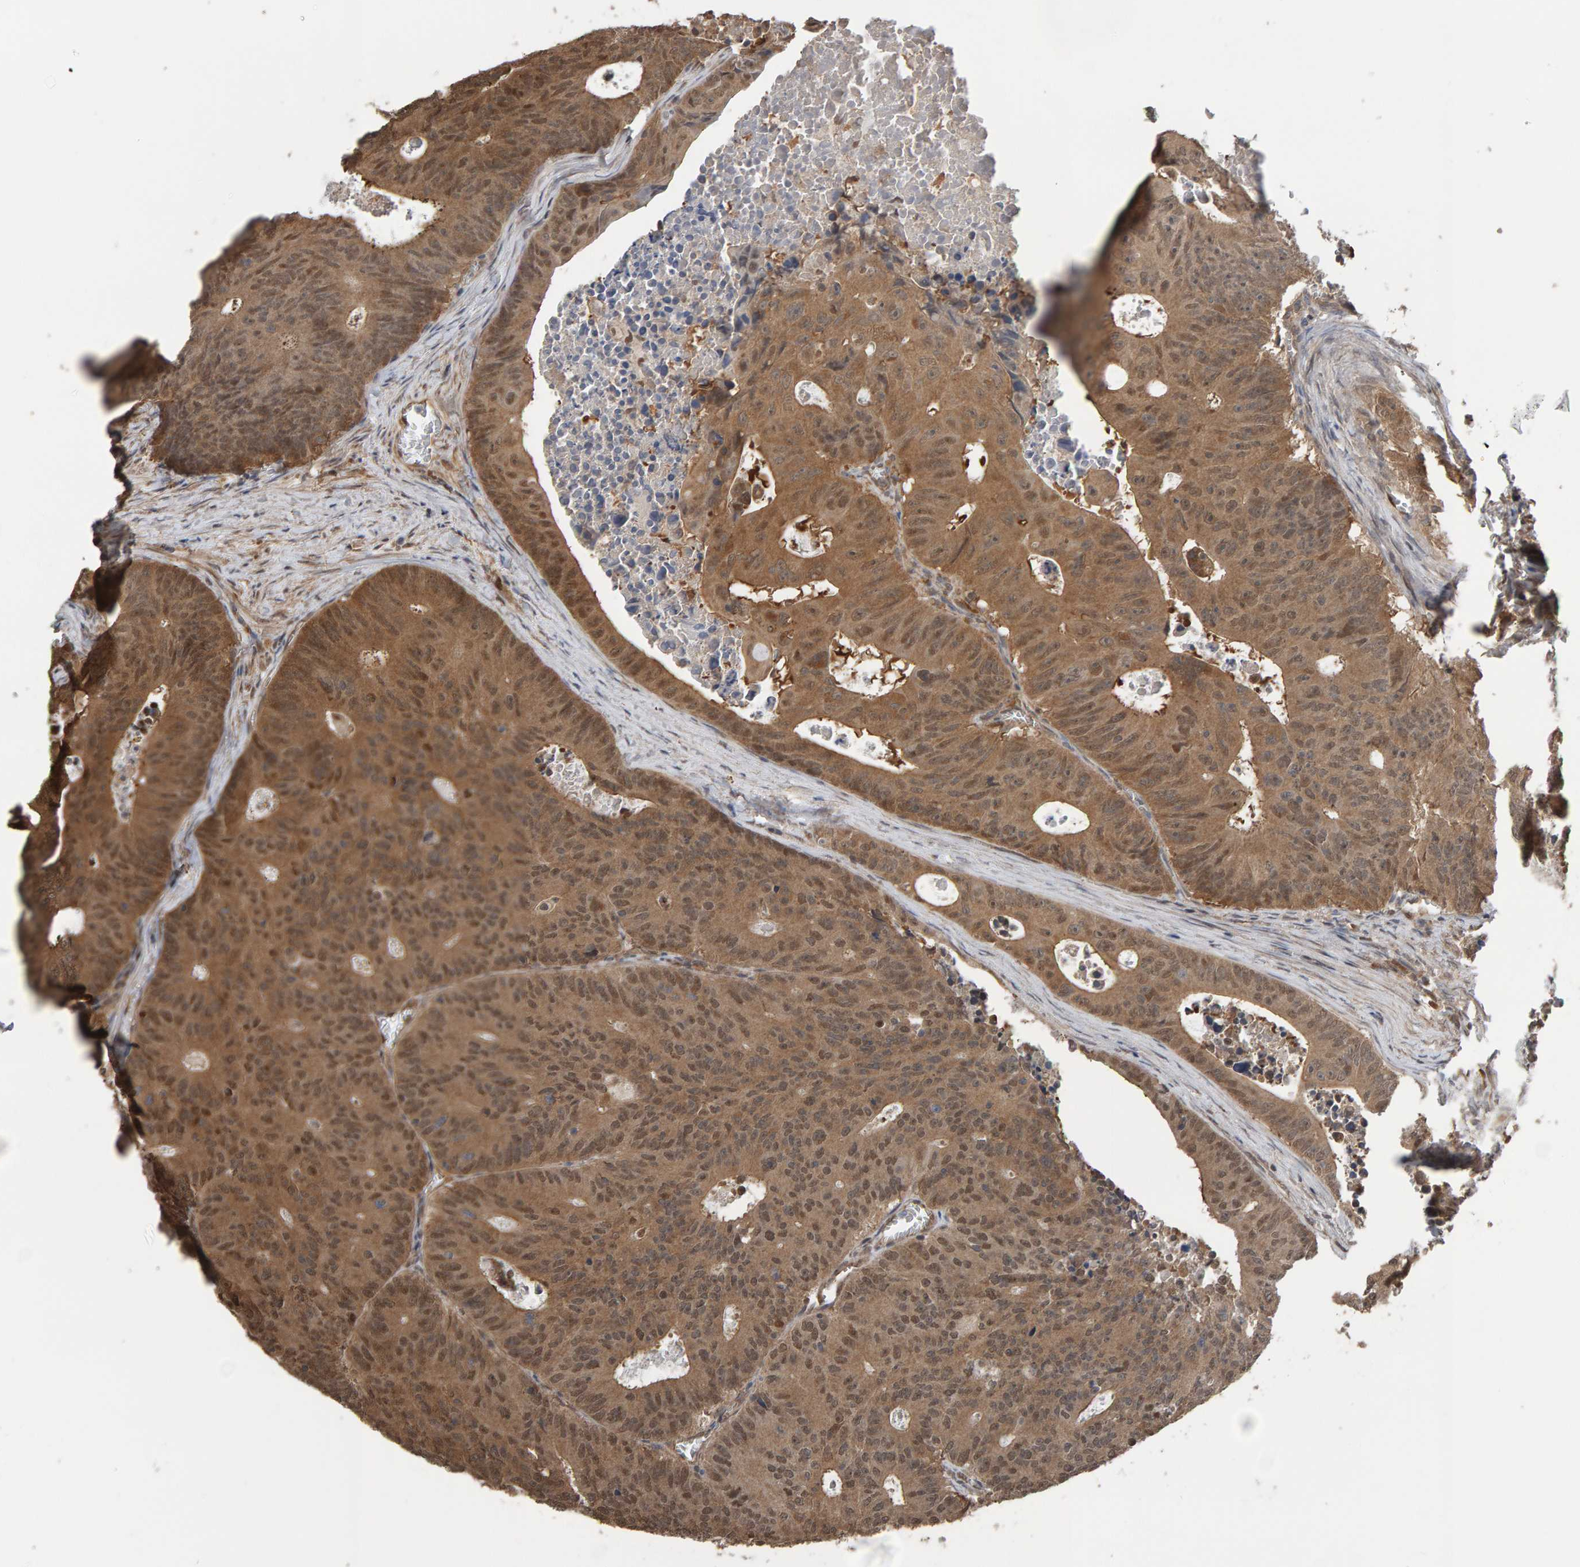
{"staining": {"intensity": "moderate", "quantity": ">75%", "location": "cytoplasmic/membranous"}, "tissue": "colorectal cancer", "cell_type": "Tumor cells", "image_type": "cancer", "snomed": [{"axis": "morphology", "description": "Adenocarcinoma, NOS"}, {"axis": "topography", "description": "Colon"}], "caption": "Protein analysis of adenocarcinoma (colorectal) tissue shows moderate cytoplasmic/membranous staining in approximately >75% of tumor cells. (IHC, brightfield microscopy, high magnification).", "gene": "COASY", "patient": {"sex": "male", "age": 87}}